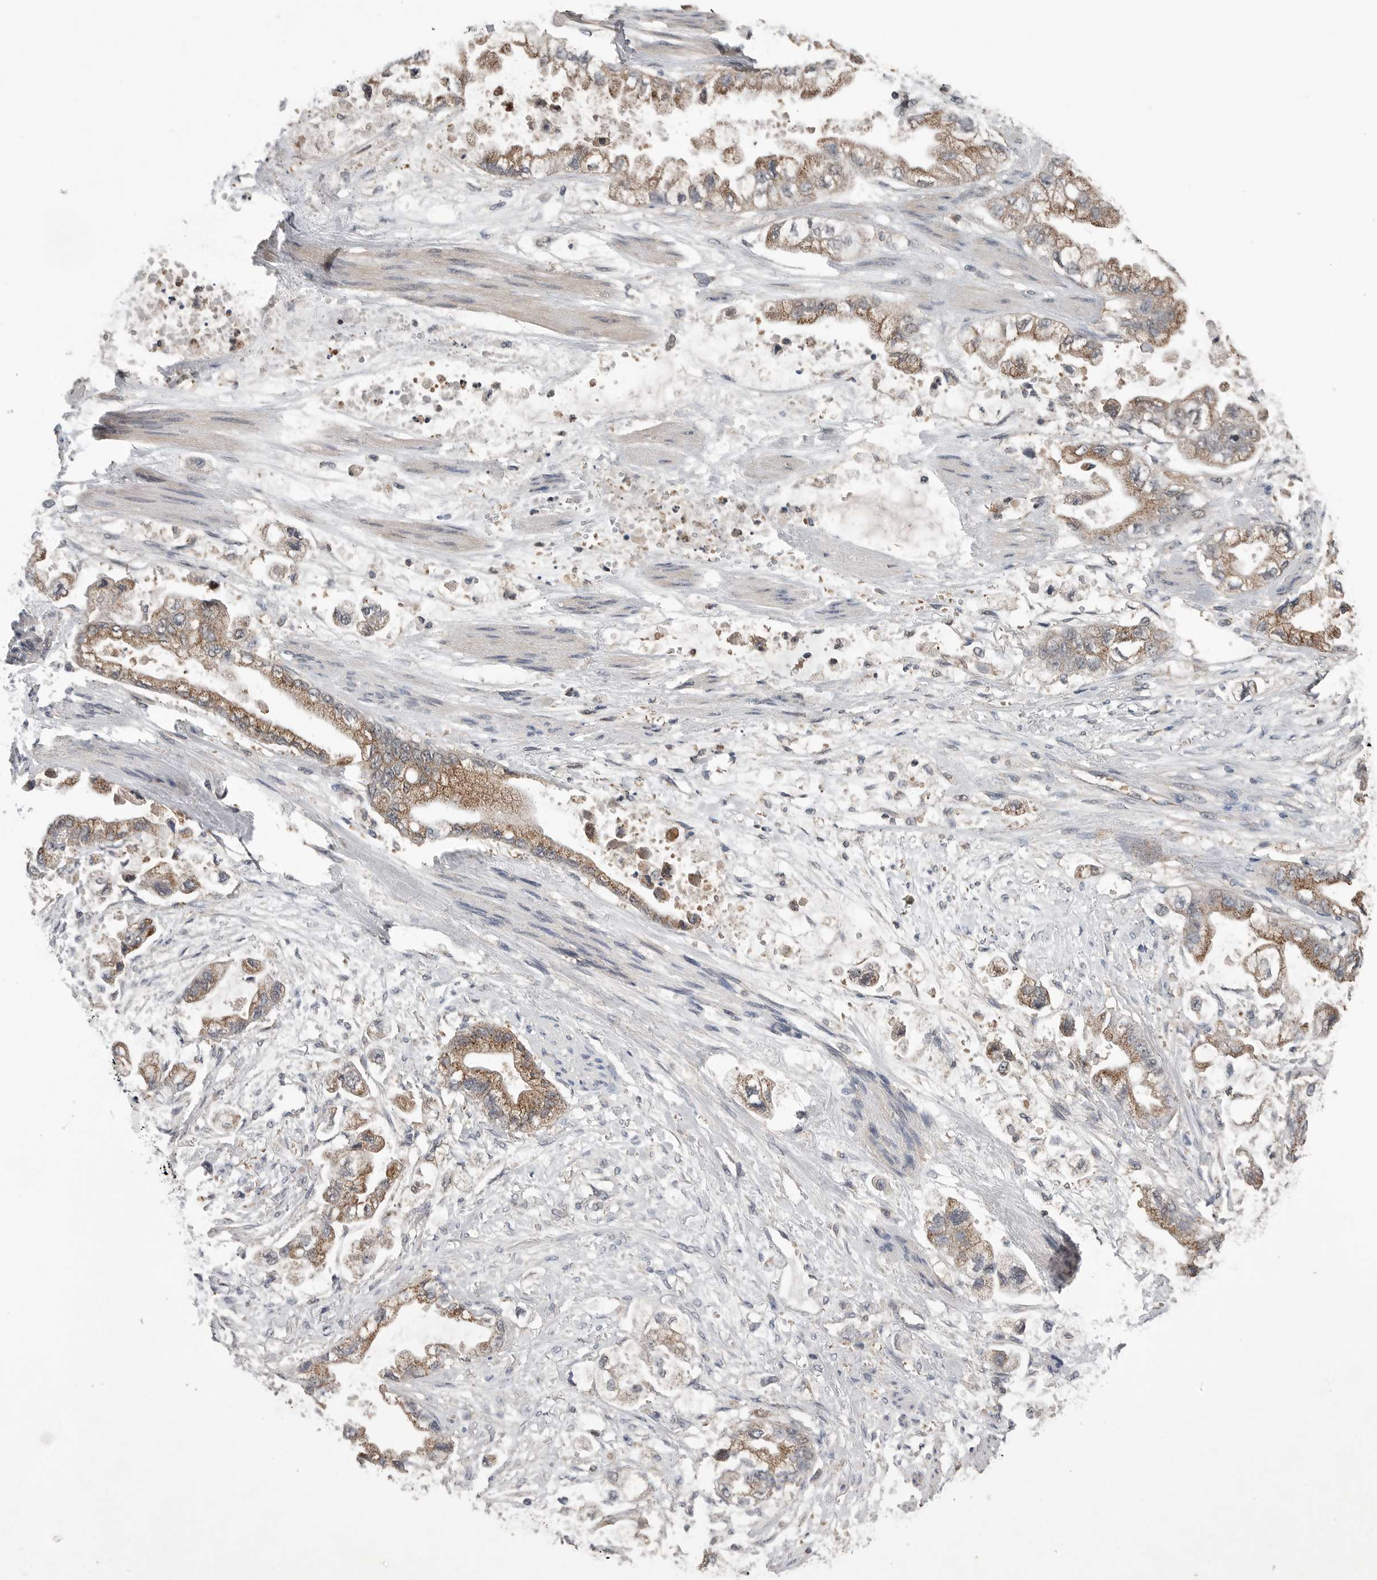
{"staining": {"intensity": "moderate", "quantity": ">75%", "location": "cytoplasmic/membranous"}, "tissue": "stomach cancer", "cell_type": "Tumor cells", "image_type": "cancer", "snomed": [{"axis": "morphology", "description": "Adenocarcinoma, NOS"}, {"axis": "topography", "description": "Stomach"}], "caption": "Human stomach cancer (adenocarcinoma) stained with a brown dye displays moderate cytoplasmic/membranous positive staining in approximately >75% of tumor cells.", "gene": "SCP2", "patient": {"sex": "male", "age": 62}}